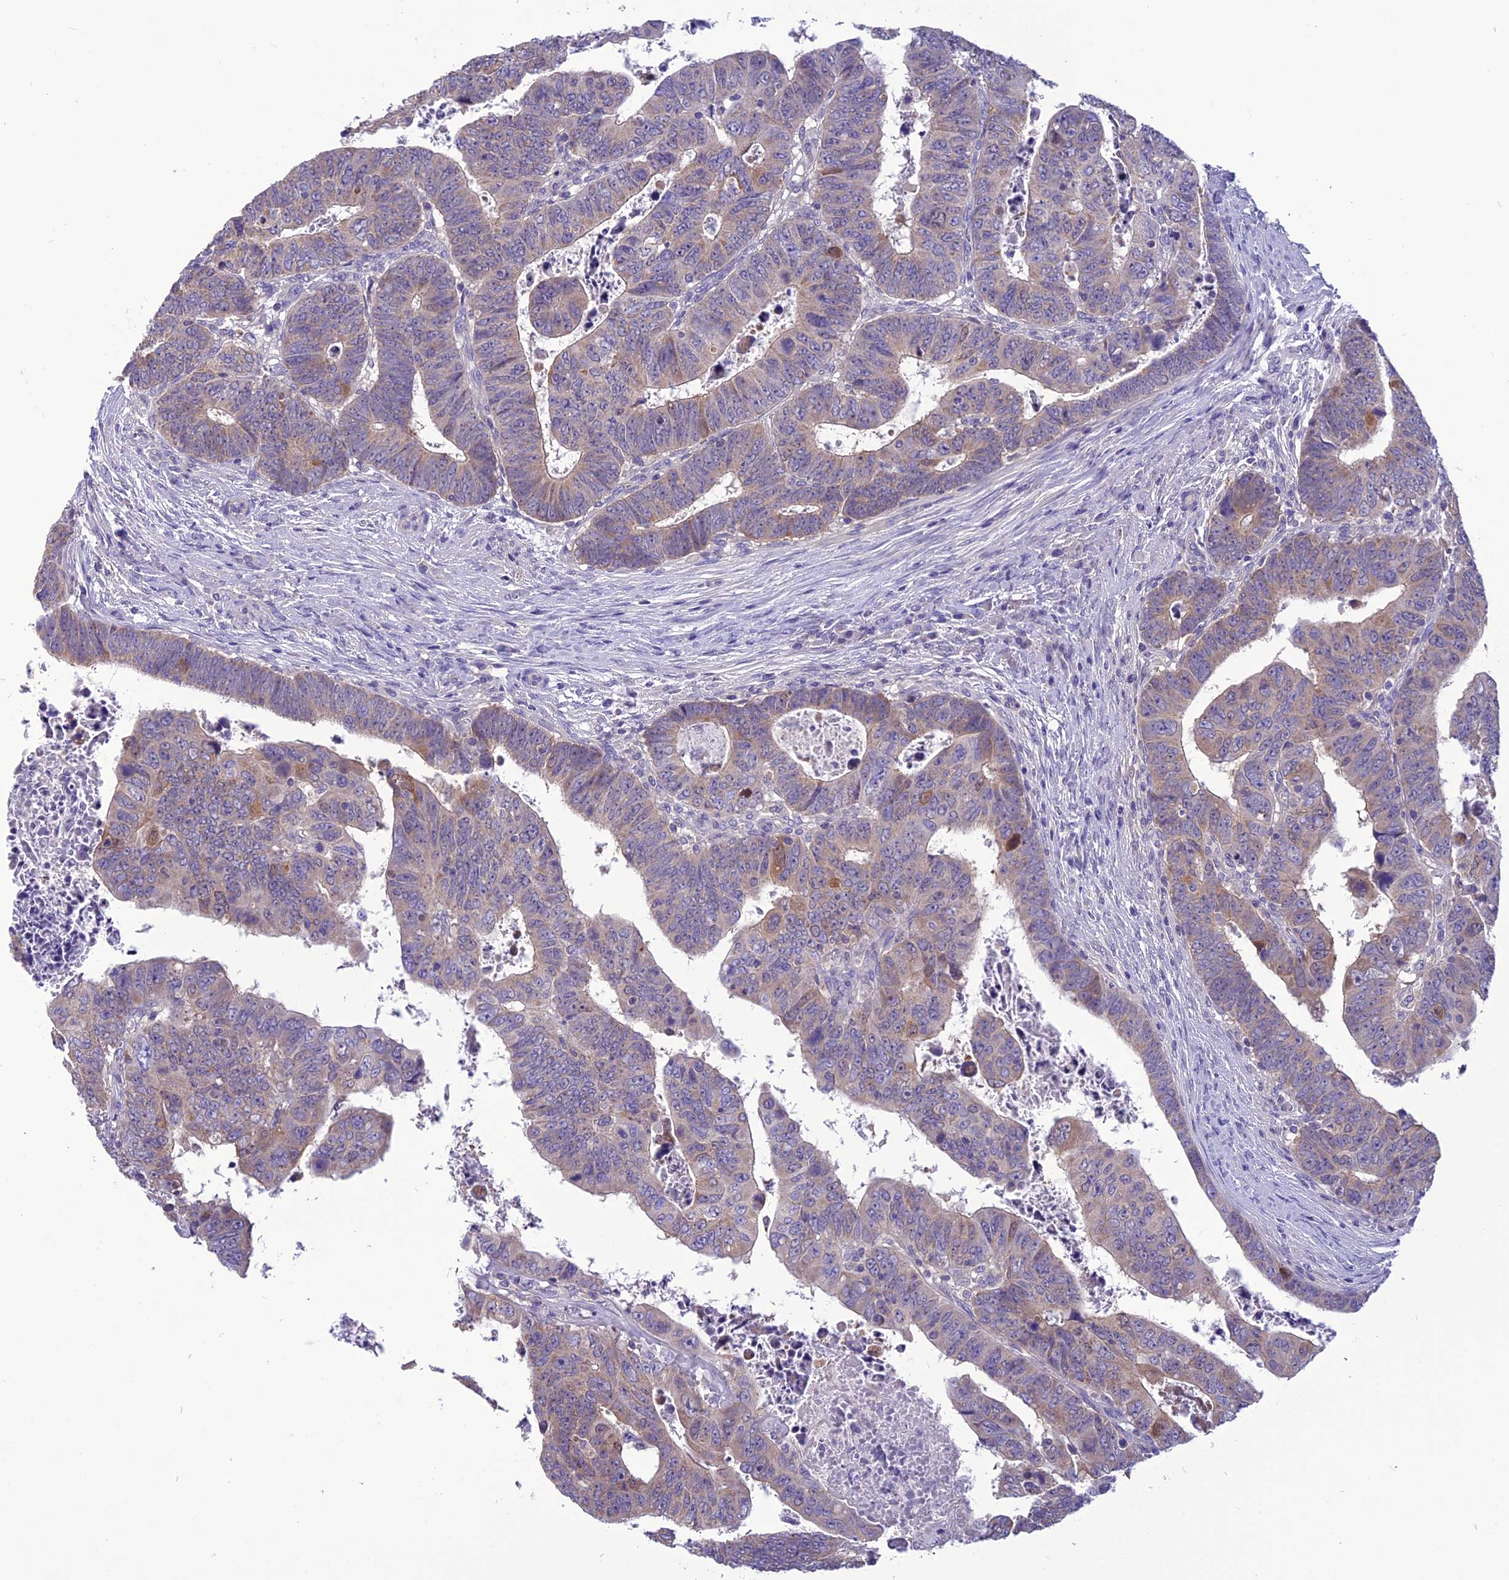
{"staining": {"intensity": "weak", "quantity": "25%-75%", "location": "cytoplasmic/membranous"}, "tissue": "colorectal cancer", "cell_type": "Tumor cells", "image_type": "cancer", "snomed": [{"axis": "morphology", "description": "Normal tissue, NOS"}, {"axis": "morphology", "description": "Adenocarcinoma, NOS"}, {"axis": "topography", "description": "Rectum"}], "caption": "Protein staining of colorectal cancer (adenocarcinoma) tissue displays weak cytoplasmic/membranous staining in approximately 25%-75% of tumor cells. (Brightfield microscopy of DAB IHC at high magnification).", "gene": "PSMF1", "patient": {"sex": "female", "age": 65}}